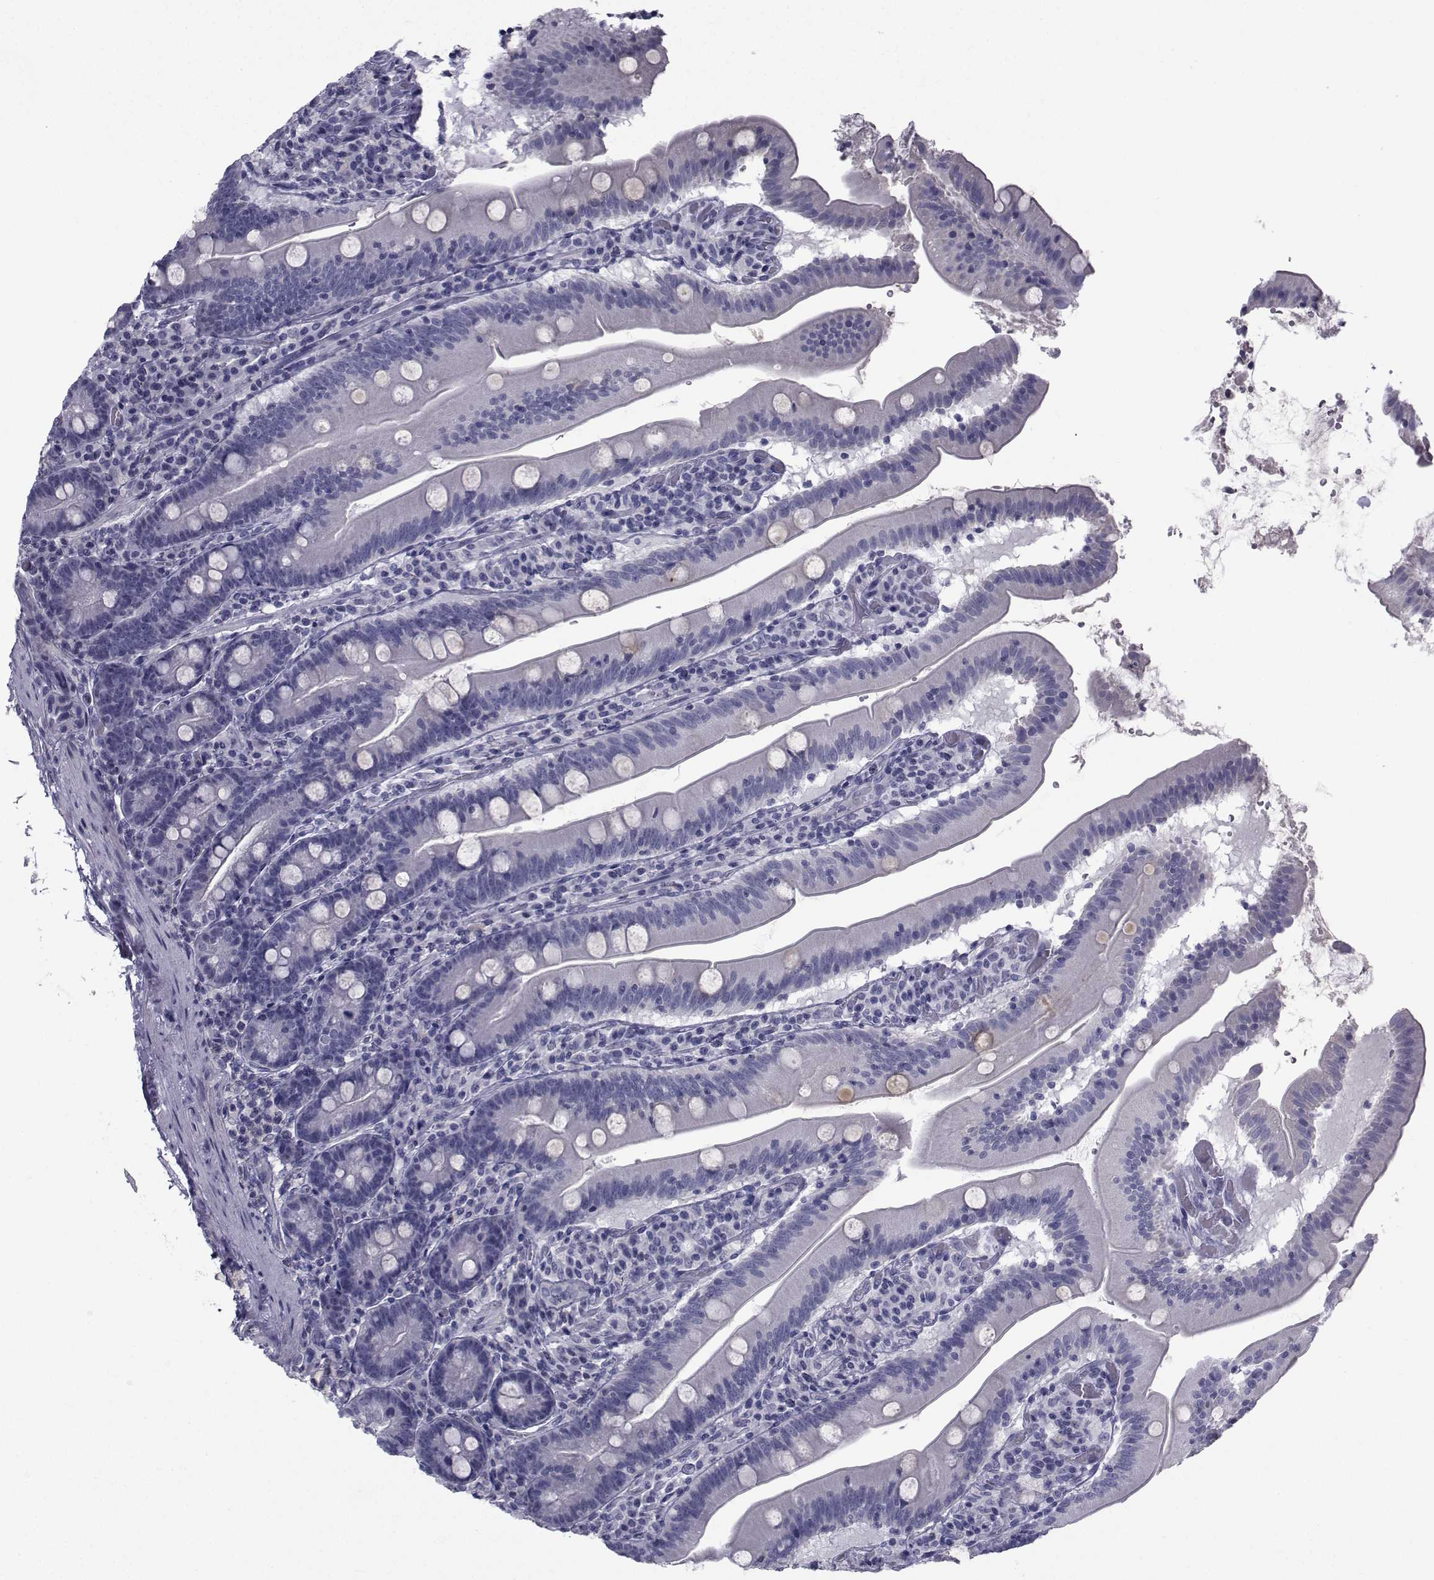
{"staining": {"intensity": "negative", "quantity": "none", "location": "none"}, "tissue": "small intestine", "cell_type": "Glandular cells", "image_type": "normal", "snomed": [{"axis": "morphology", "description": "Normal tissue, NOS"}, {"axis": "topography", "description": "Small intestine"}], "caption": "An IHC photomicrograph of unremarkable small intestine is shown. There is no staining in glandular cells of small intestine.", "gene": "FDXR", "patient": {"sex": "male", "age": 37}}